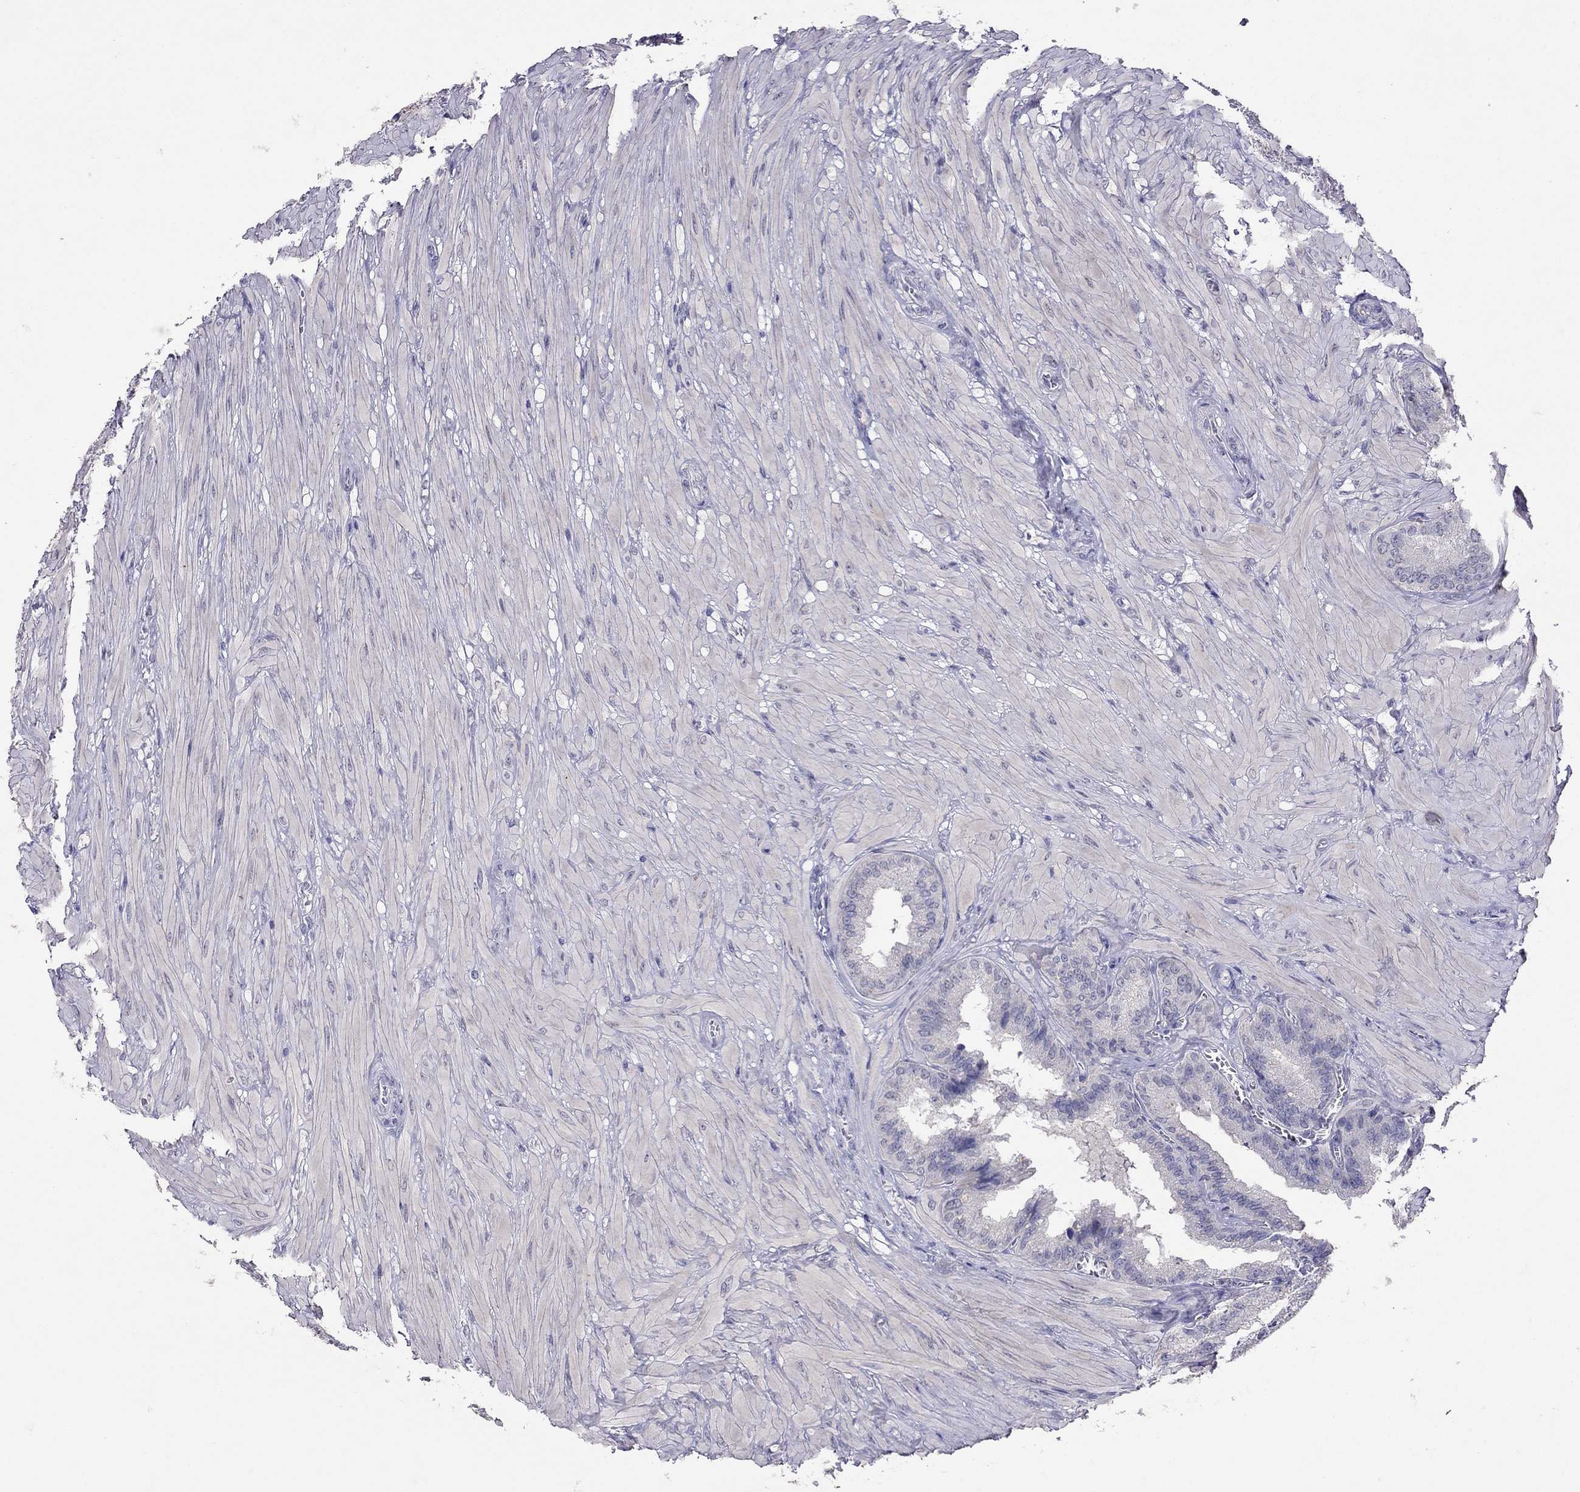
{"staining": {"intensity": "negative", "quantity": "none", "location": "none"}, "tissue": "seminal vesicle", "cell_type": "Glandular cells", "image_type": "normal", "snomed": [{"axis": "morphology", "description": "Normal tissue, NOS"}, {"axis": "topography", "description": "Seminal veicle"}], "caption": "Photomicrograph shows no significant protein staining in glandular cells of unremarkable seminal vesicle. (Brightfield microscopy of DAB (3,3'-diaminobenzidine) immunohistochemistry at high magnification).", "gene": "FST", "patient": {"sex": "male", "age": 37}}